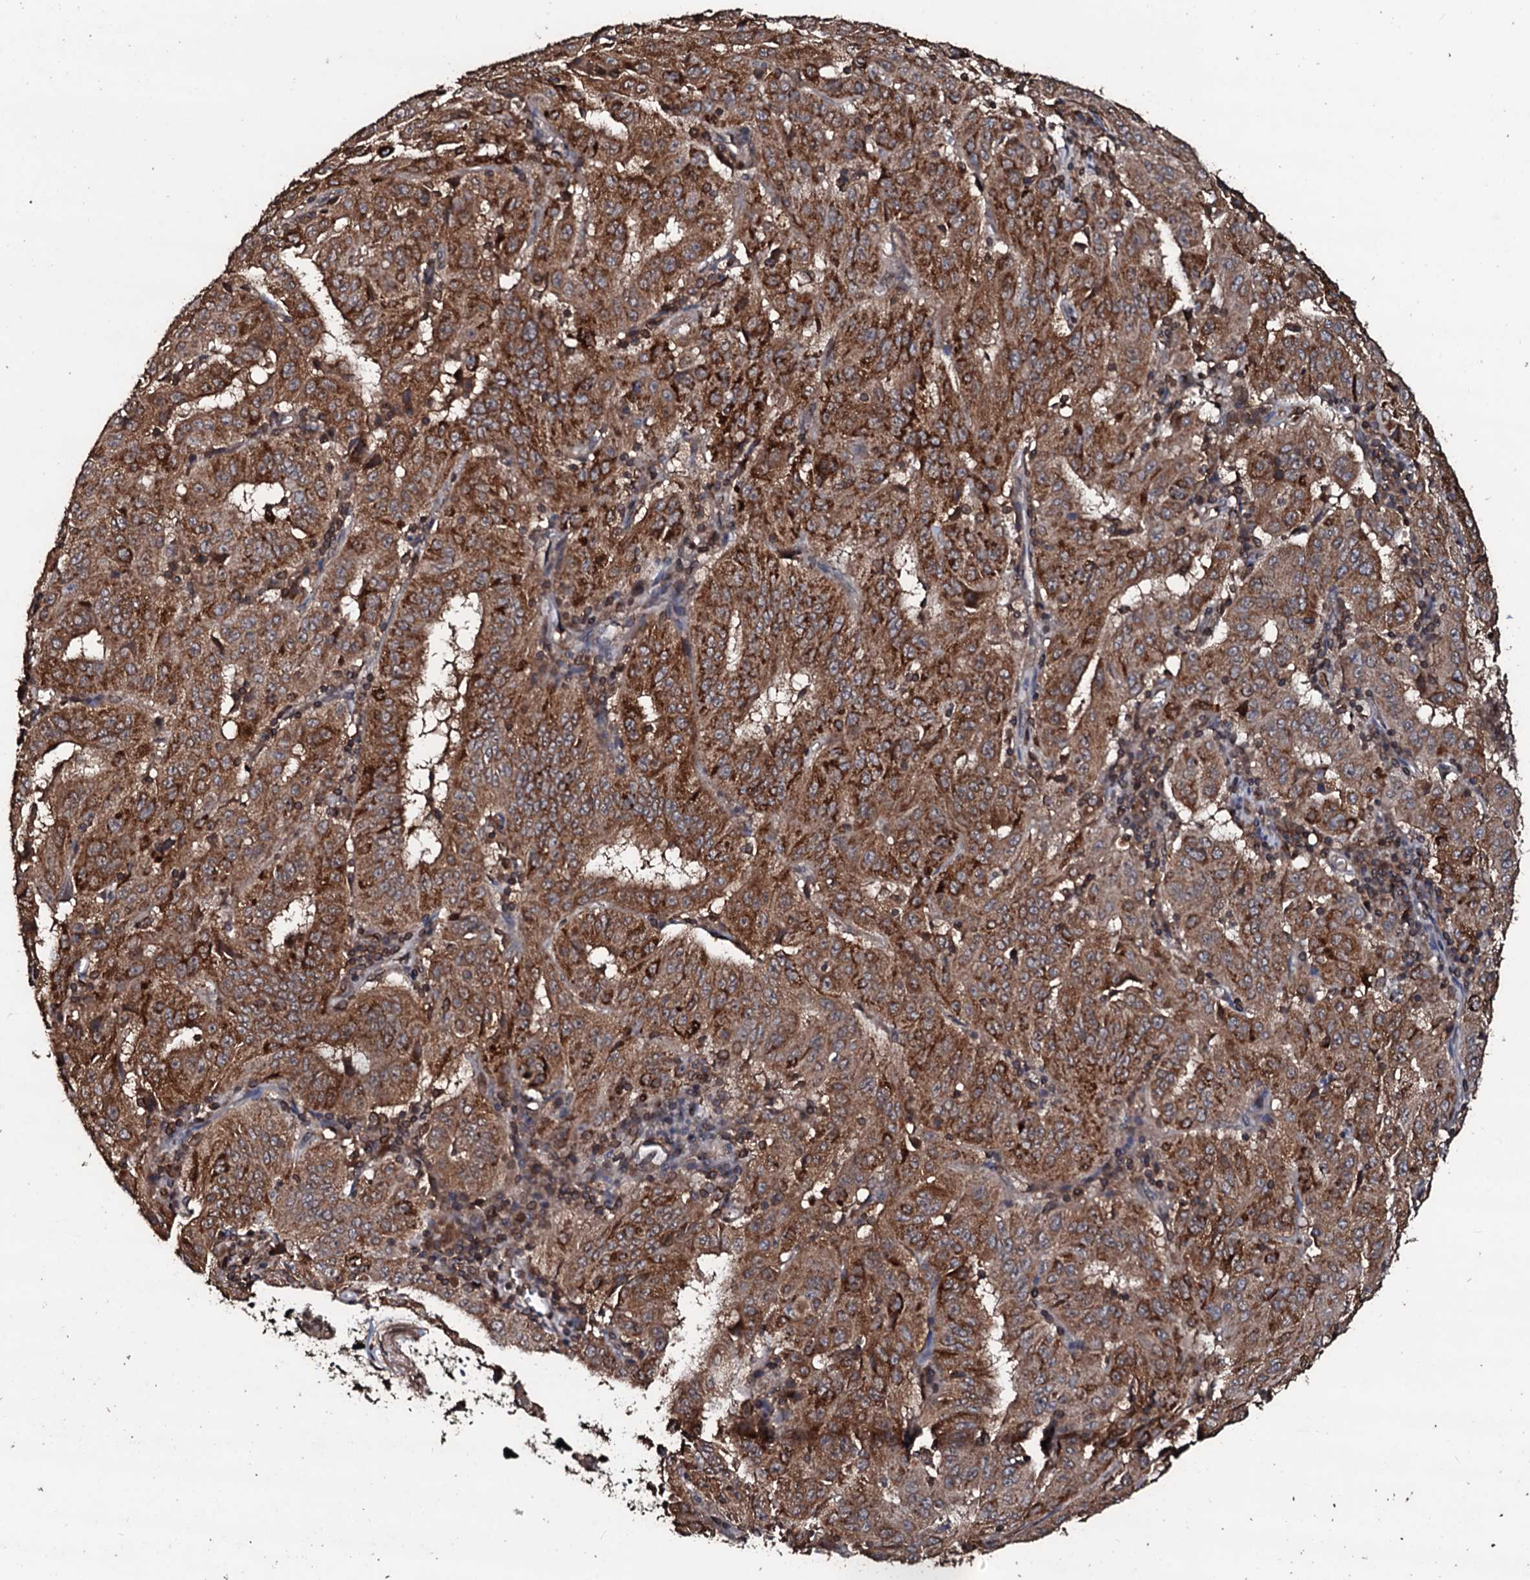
{"staining": {"intensity": "strong", "quantity": ">75%", "location": "cytoplasmic/membranous"}, "tissue": "pancreatic cancer", "cell_type": "Tumor cells", "image_type": "cancer", "snomed": [{"axis": "morphology", "description": "Adenocarcinoma, NOS"}, {"axis": "topography", "description": "Pancreas"}], "caption": "There is high levels of strong cytoplasmic/membranous expression in tumor cells of adenocarcinoma (pancreatic), as demonstrated by immunohistochemical staining (brown color).", "gene": "SDHAF2", "patient": {"sex": "male", "age": 63}}